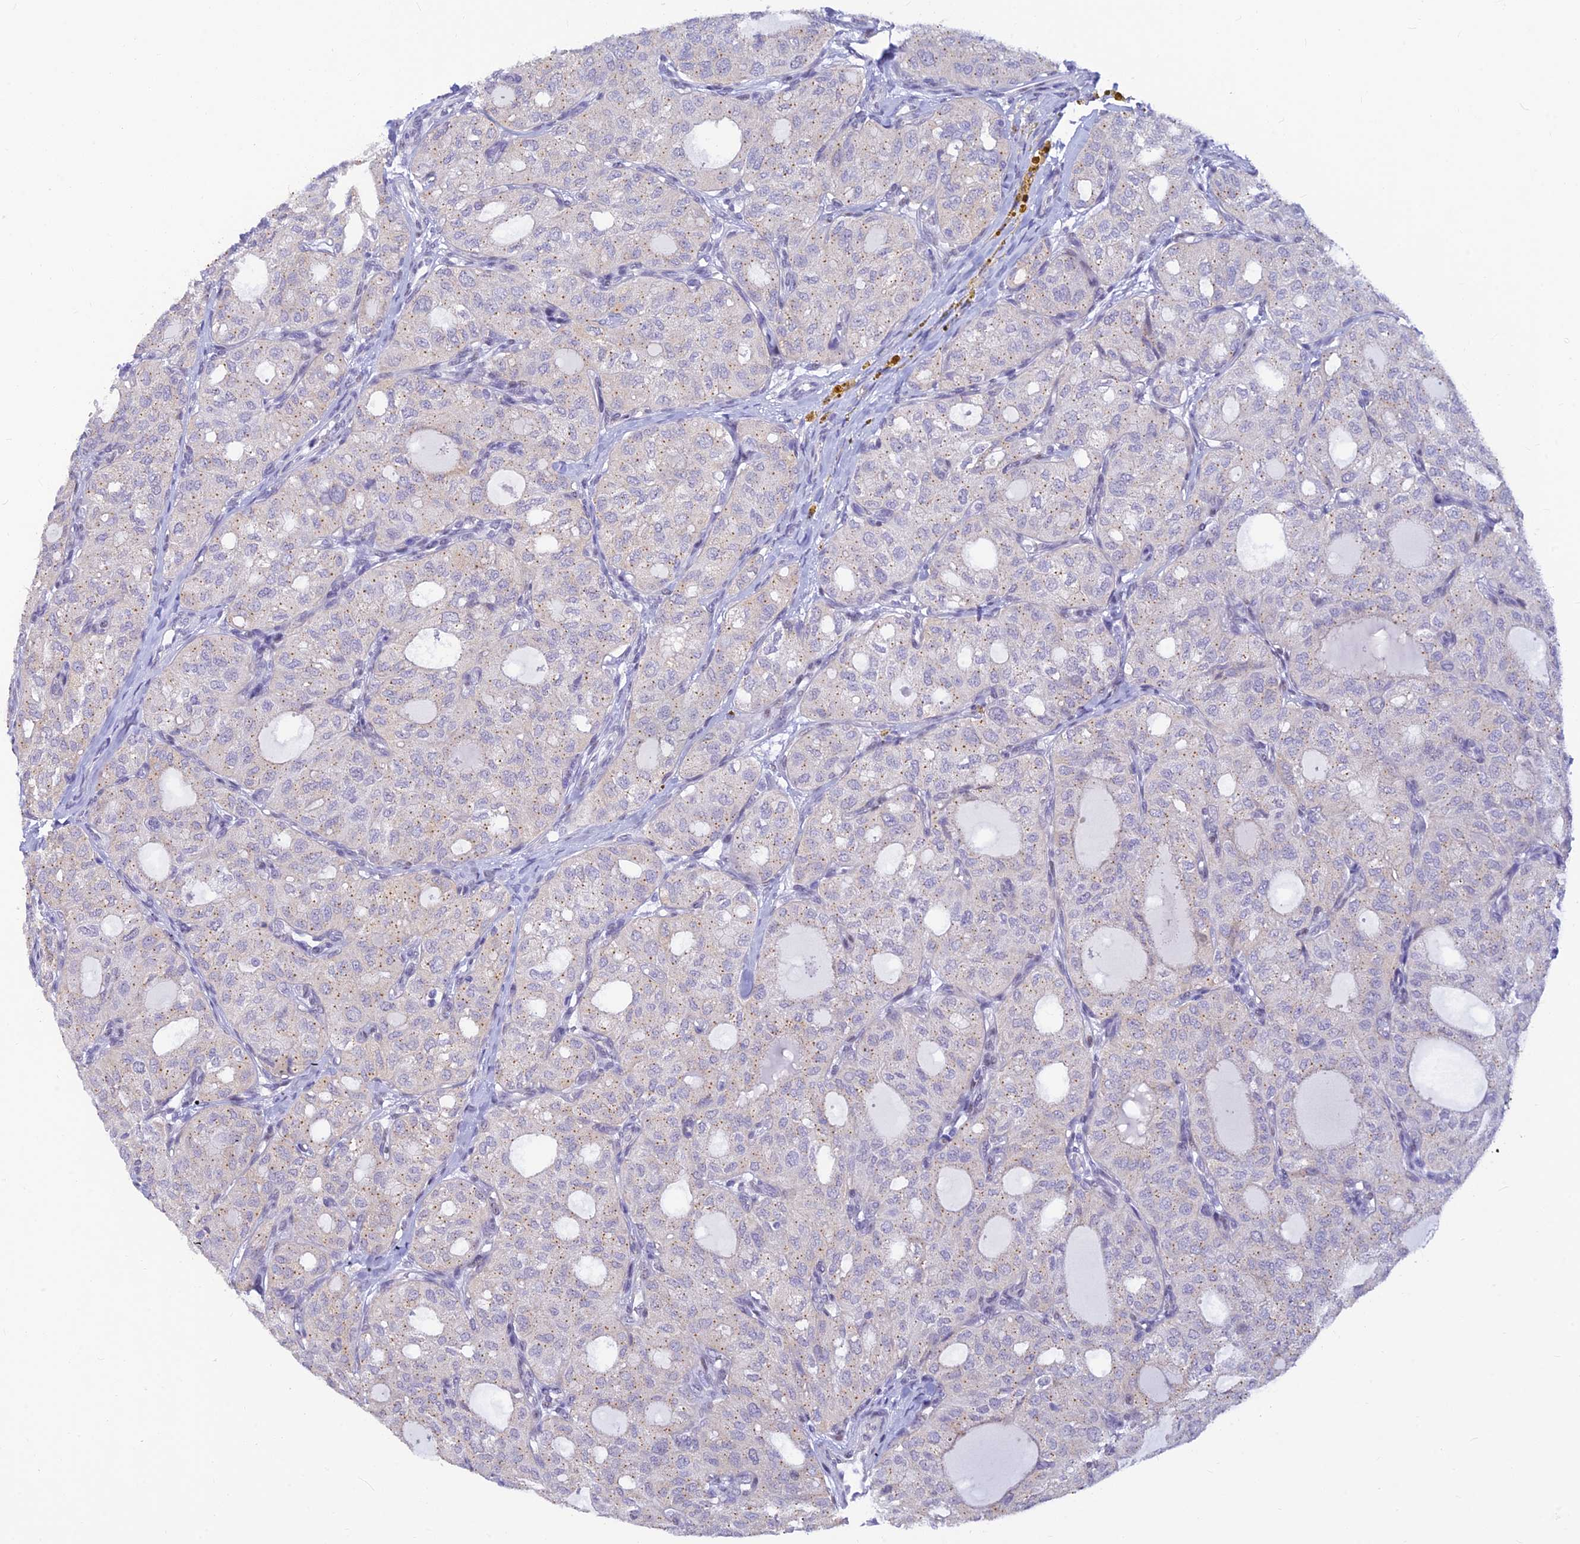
{"staining": {"intensity": "negative", "quantity": "none", "location": "none"}, "tissue": "thyroid cancer", "cell_type": "Tumor cells", "image_type": "cancer", "snomed": [{"axis": "morphology", "description": "Follicular adenoma carcinoma, NOS"}, {"axis": "topography", "description": "Thyroid gland"}], "caption": "DAB (3,3'-diaminobenzidine) immunohistochemical staining of thyroid cancer (follicular adenoma carcinoma) displays no significant staining in tumor cells.", "gene": "INKA1", "patient": {"sex": "male", "age": 75}}